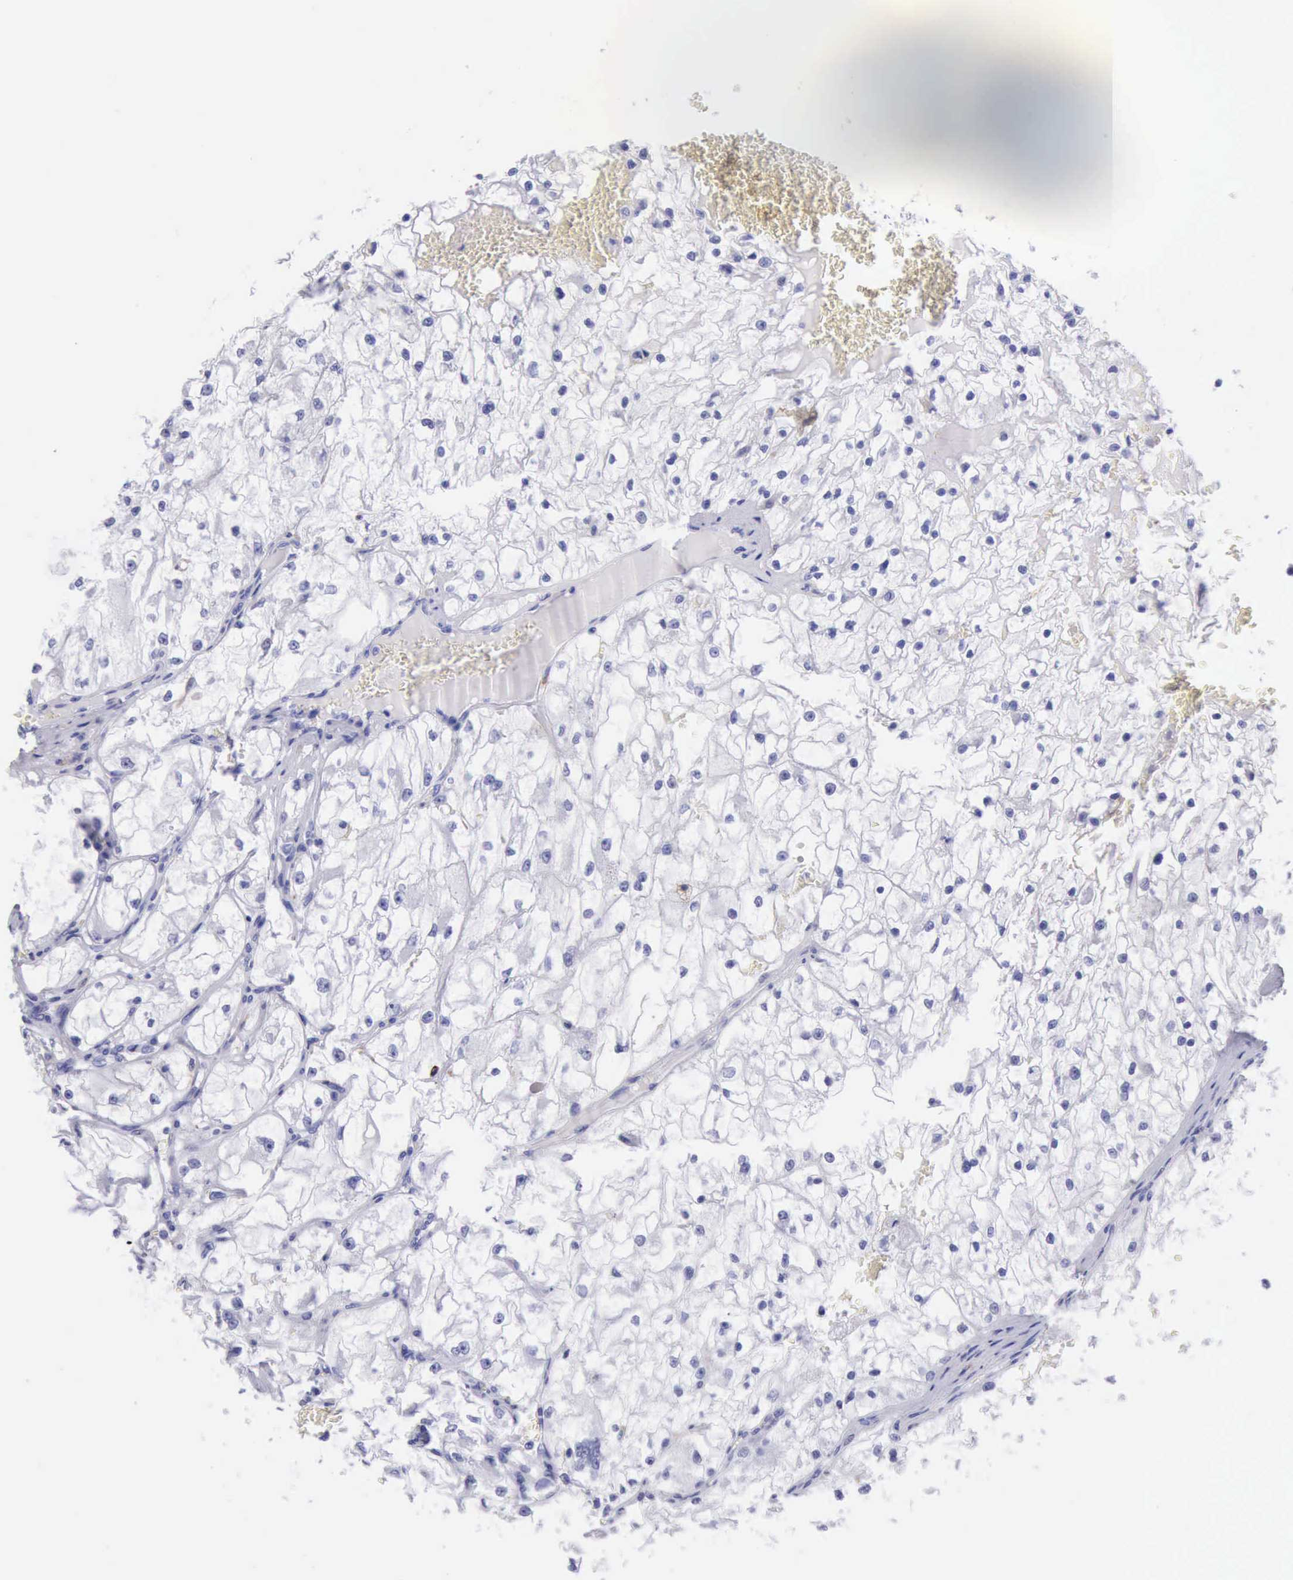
{"staining": {"intensity": "negative", "quantity": "none", "location": "none"}, "tissue": "renal cancer", "cell_type": "Tumor cells", "image_type": "cancer", "snomed": [{"axis": "morphology", "description": "Adenocarcinoma, NOS"}, {"axis": "topography", "description": "Kidney"}], "caption": "Renal cancer (adenocarcinoma) was stained to show a protein in brown. There is no significant staining in tumor cells.", "gene": "MCM2", "patient": {"sex": "male", "age": 61}}